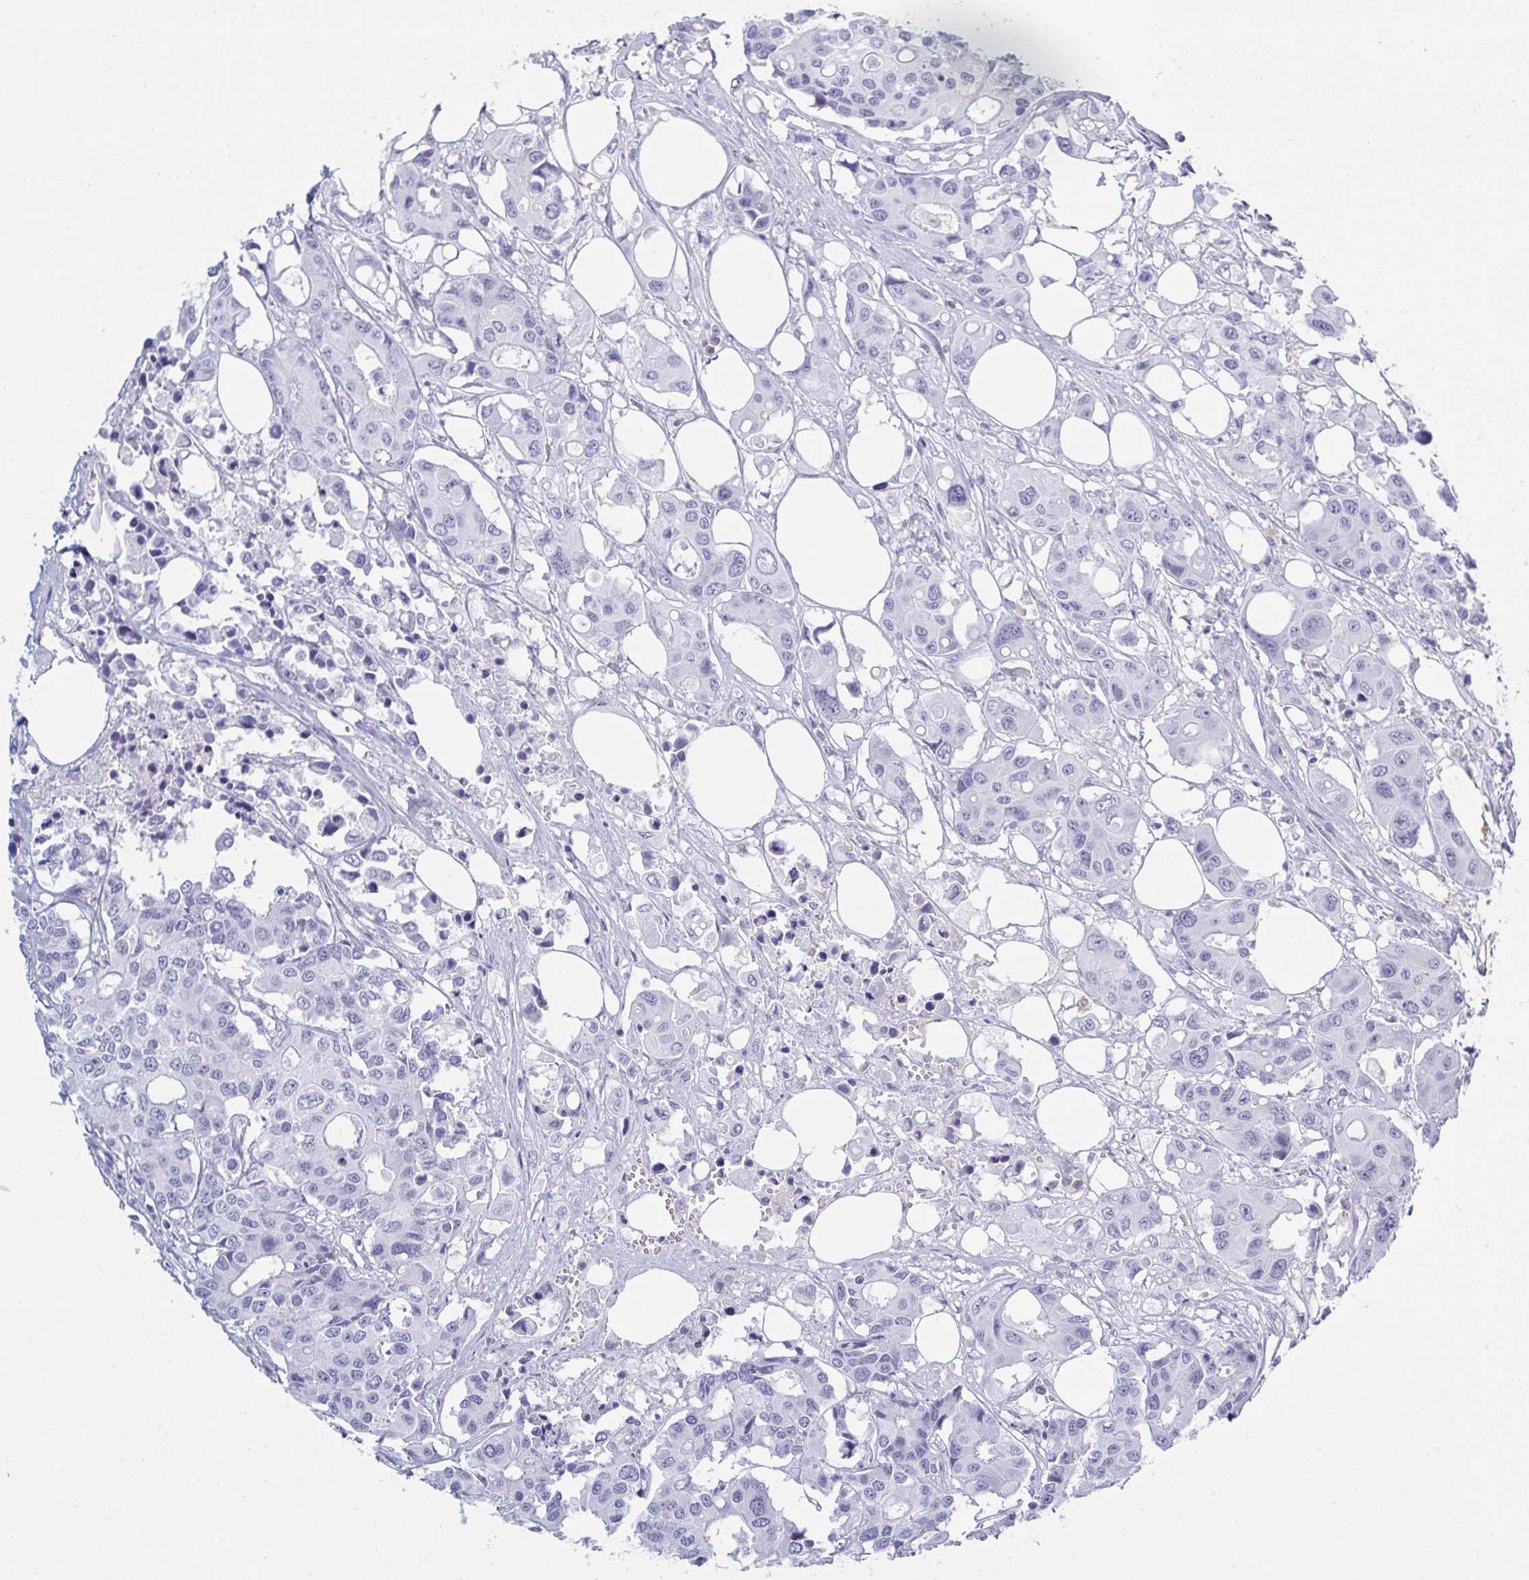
{"staining": {"intensity": "negative", "quantity": "none", "location": "none"}, "tissue": "colorectal cancer", "cell_type": "Tumor cells", "image_type": "cancer", "snomed": [{"axis": "morphology", "description": "Adenocarcinoma, NOS"}, {"axis": "topography", "description": "Colon"}], "caption": "Immunohistochemistry photomicrograph of human colorectal cancer (adenocarcinoma) stained for a protein (brown), which demonstrates no positivity in tumor cells.", "gene": "MYO1F", "patient": {"sex": "male", "age": 77}}